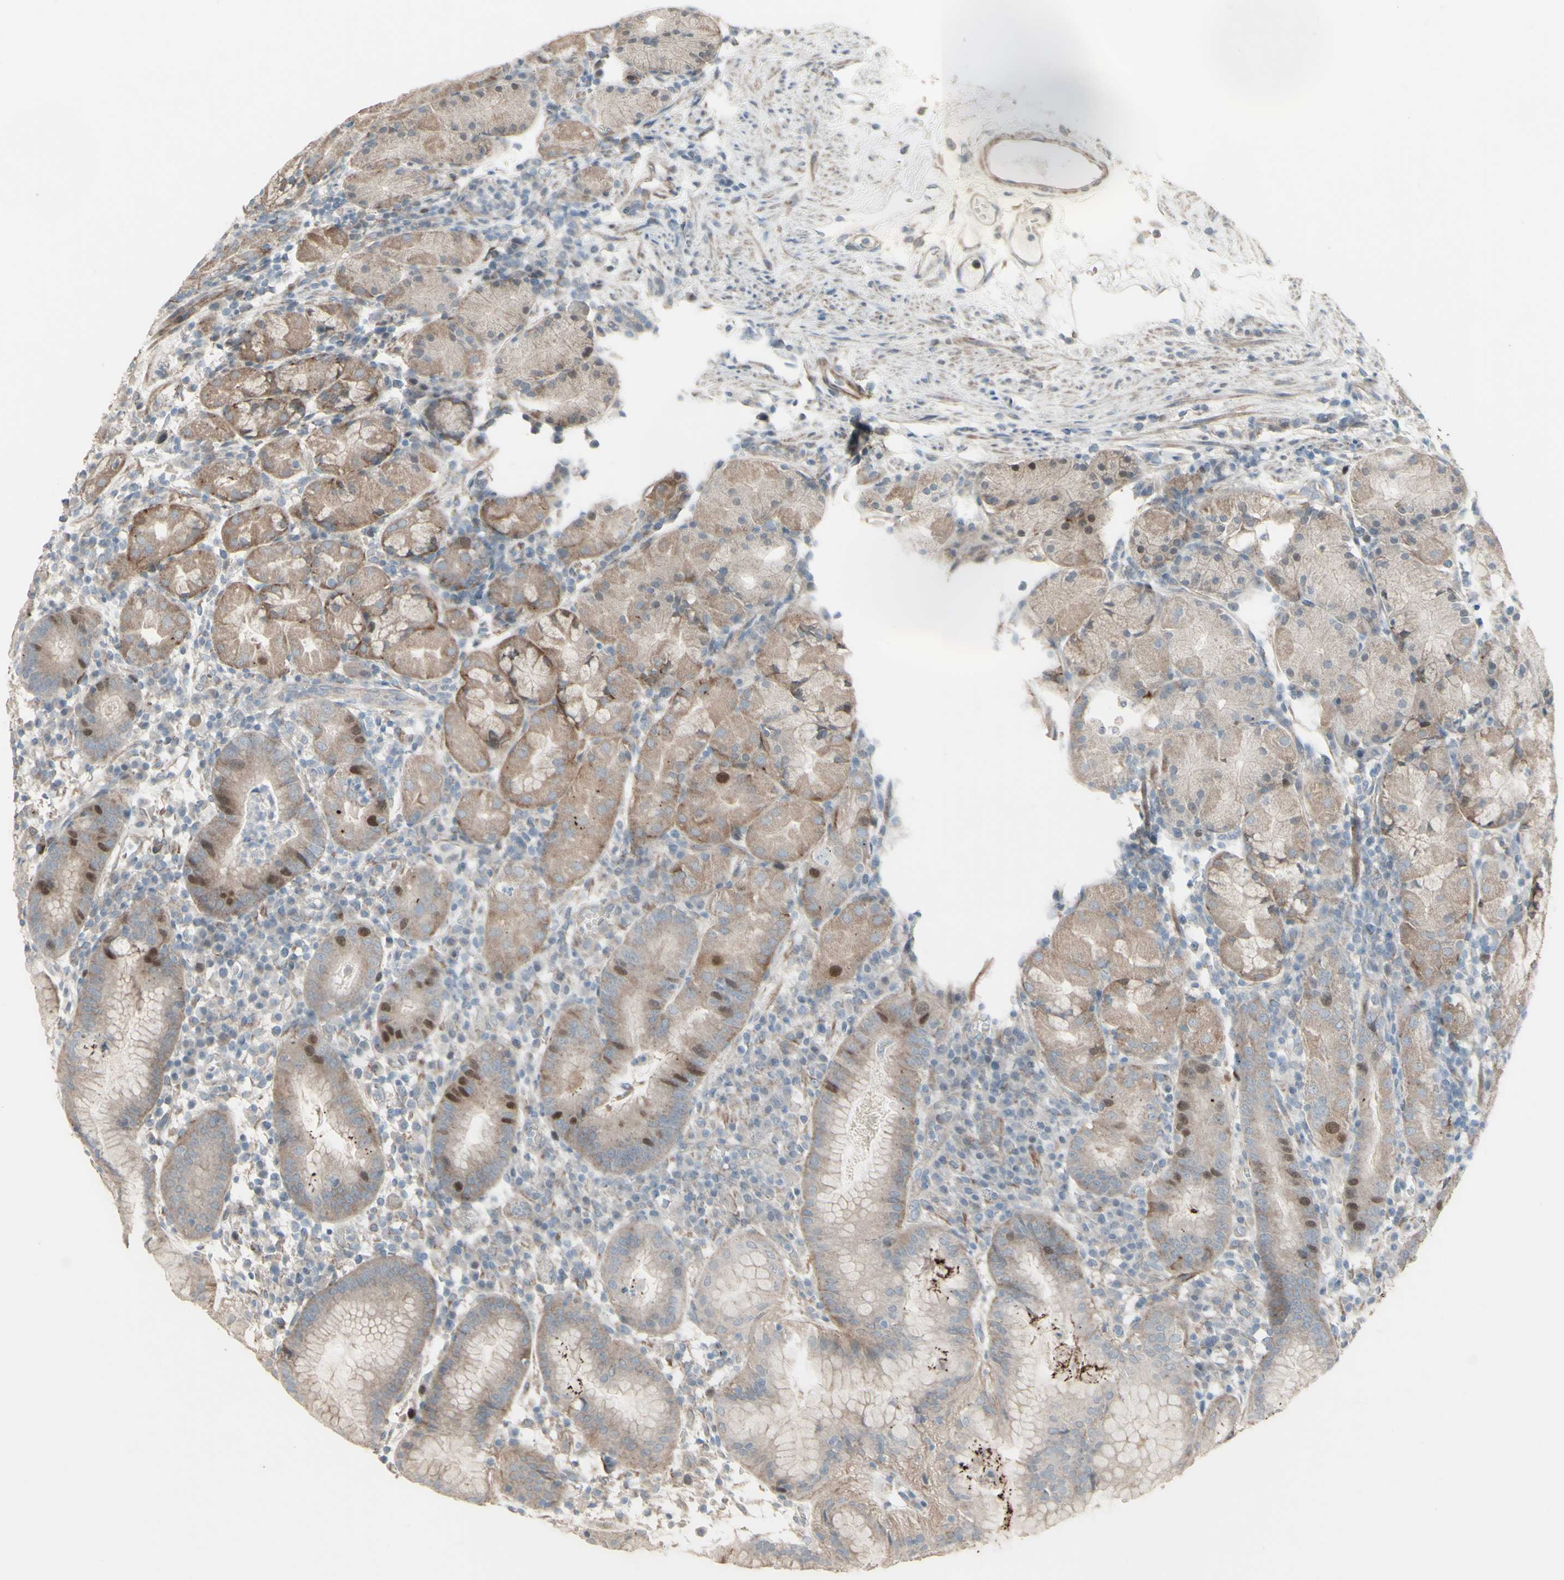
{"staining": {"intensity": "moderate", "quantity": "<25%", "location": "cytoplasmic/membranous,nuclear"}, "tissue": "stomach", "cell_type": "Glandular cells", "image_type": "normal", "snomed": [{"axis": "morphology", "description": "Normal tissue, NOS"}, {"axis": "topography", "description": "Stomach"}, {"axis": "topography", "description": "Stomach, lower"}], "caption": "A brown stain labels moderate cytoplasmic/membranous,nuclear positivity of a protein in glandular cells of normal stomach. Immunohistochemistry (ihc) stains the protein of interest in brown and the nuclei are stained blue.", "gene": "GMNN", "patient": {"sex": "female", "age": 75}}